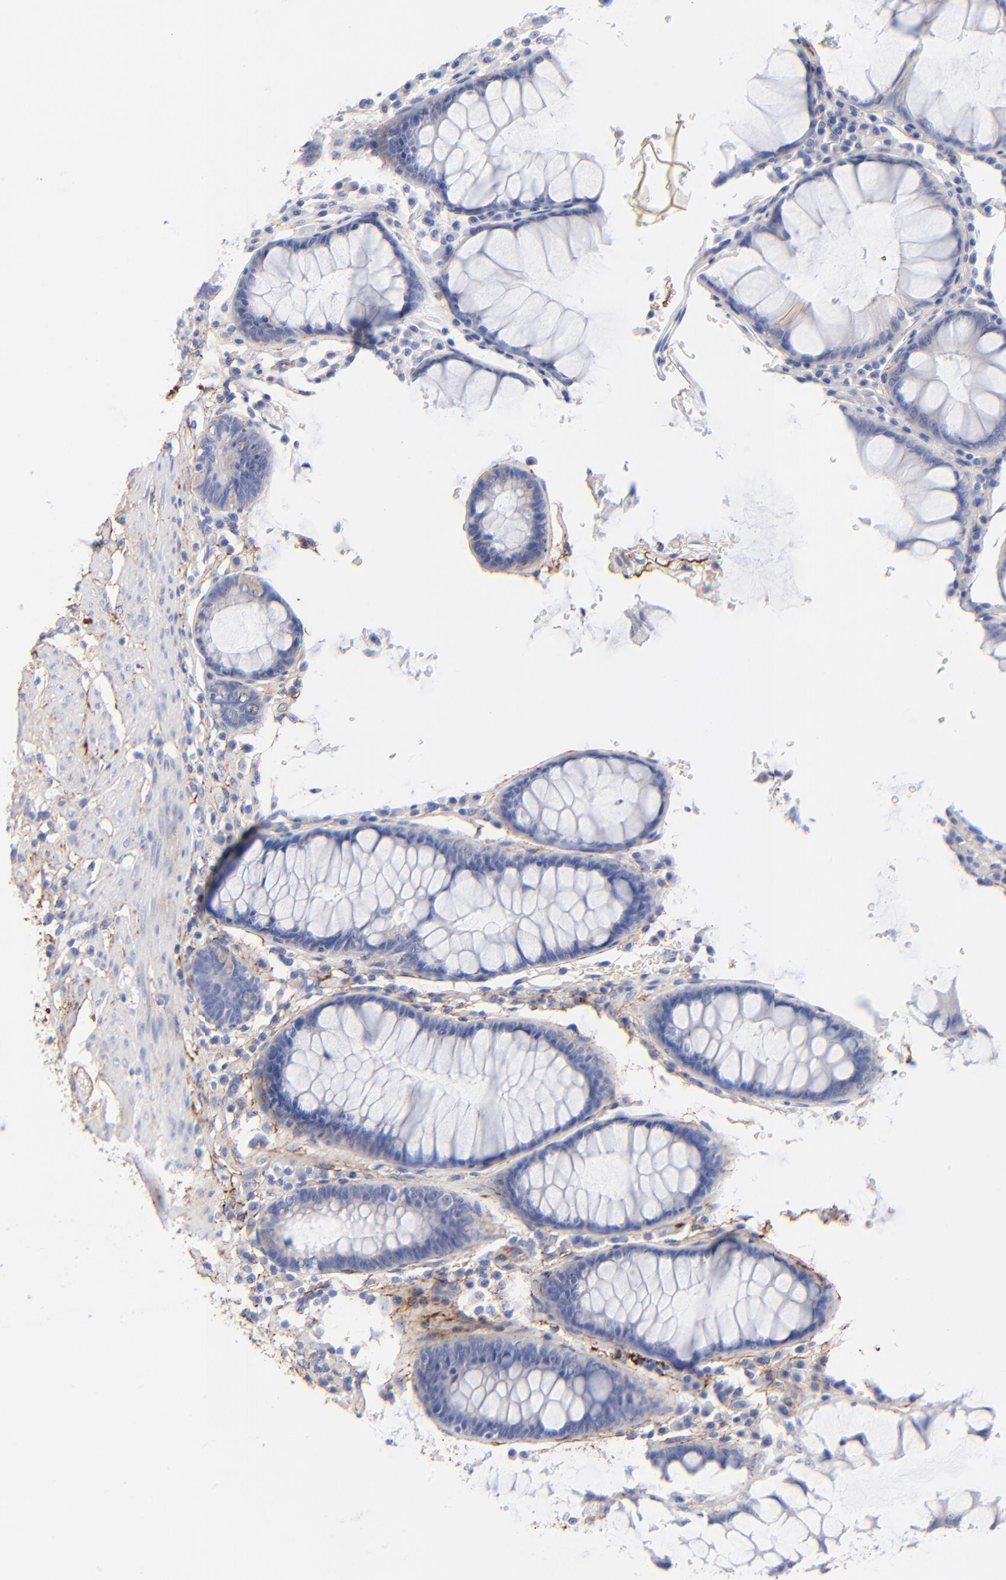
{"staining": {"intensity": "negative", "quantity": "none", "location": "none"}, "tissue": "colorectal cancer", "cell_type": "Tumor cells", "image_type": "cancer", "snomed": [{"axis": "morphology", "description": "Normal tissue, NOS"}, {"axis": "morphology", "description": "Adenocarcinoma, NOS"}, {"axis": "topography", "description": "Colon"}], "caption": "DAB (3,3'-diaminobenzidine) immunohistochemical staining of colorectal cancer (adenocarcinoma) demonstrates no significant expression in tumor cells.", "gene": "FBLN2", "patient": {"sex": "female", "age": 78}}